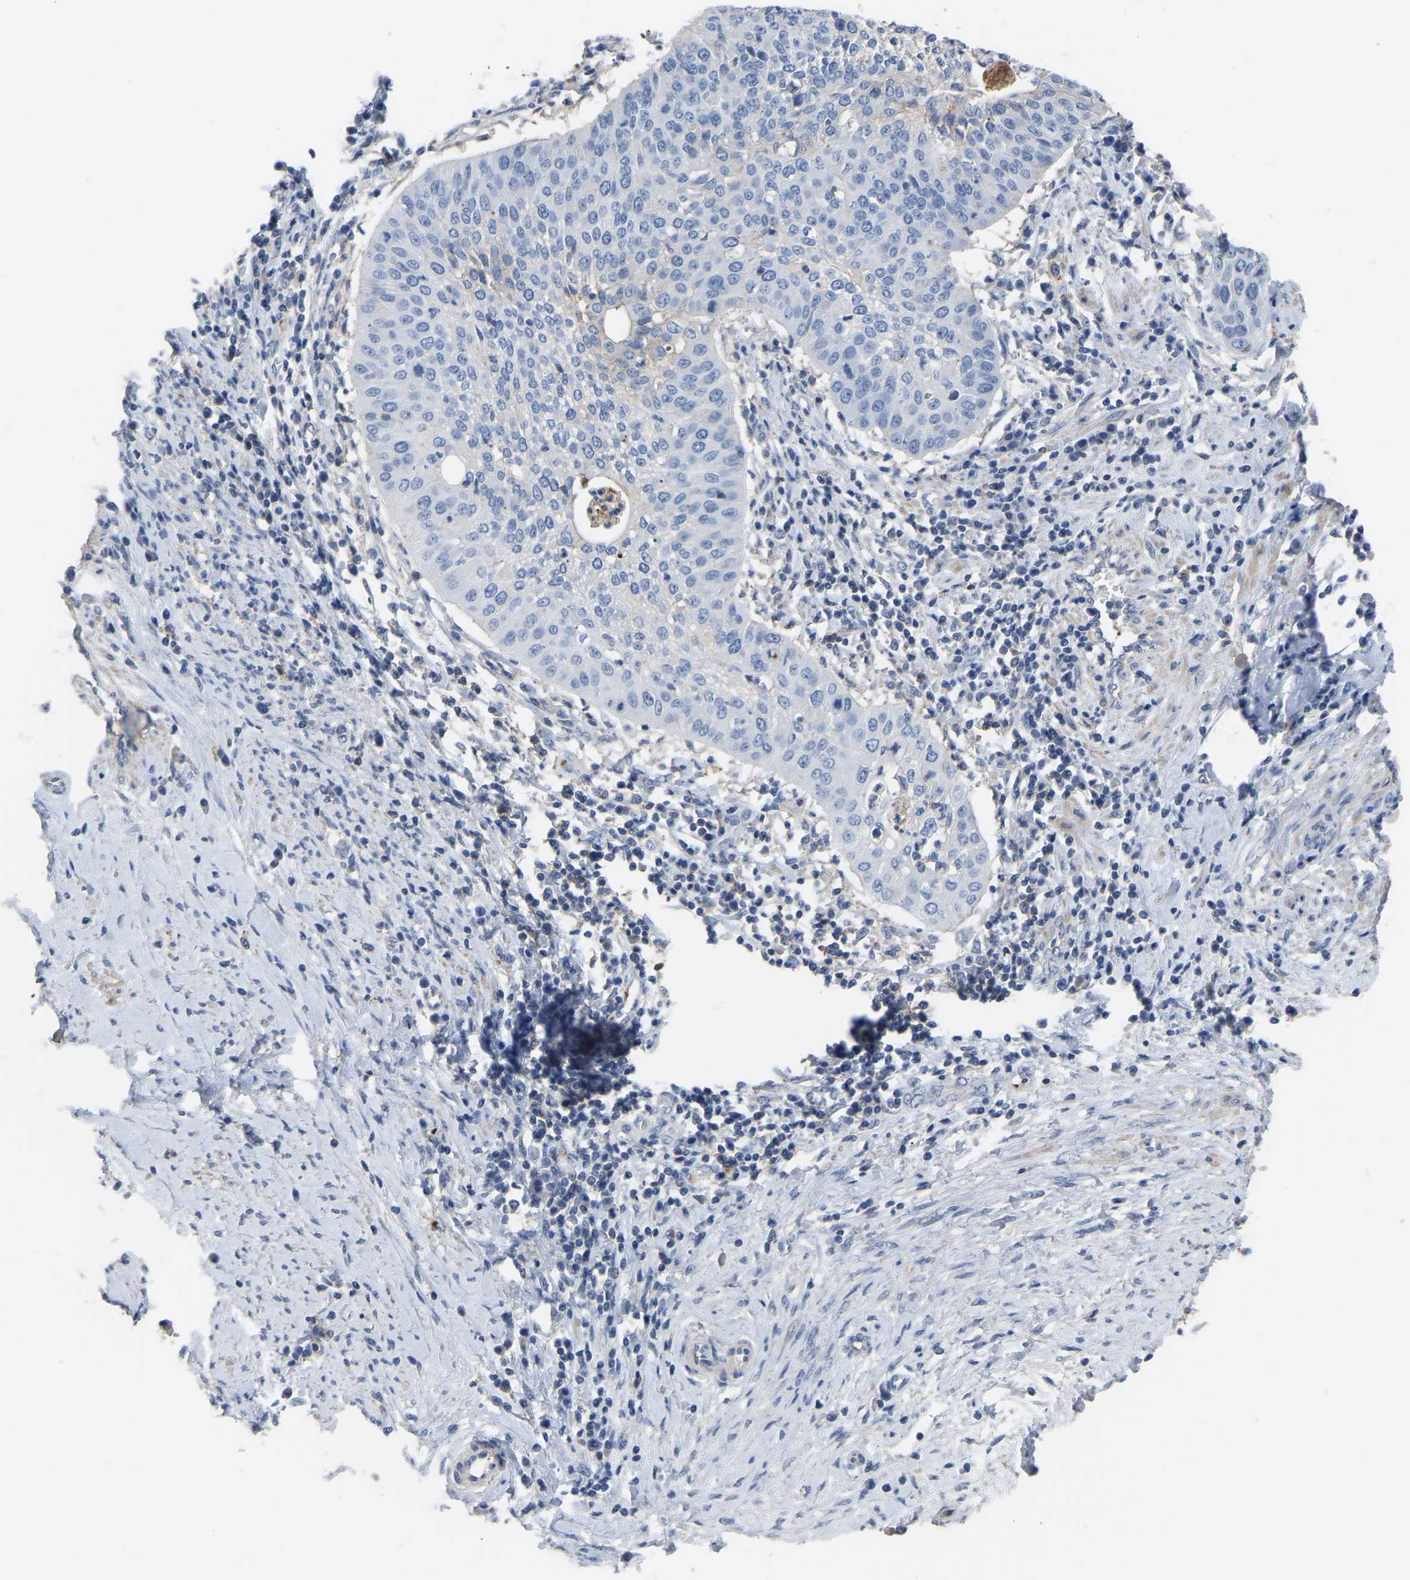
{"staining": {"intensity": "negative", "quantity": "none", "location": "none"}, "tissue": "cervical cancer", "cell_type": "Tumor cells", "image_type": "cancer", "snomed": [{"axis": "morphology", "description": "Normal tissue, NOS"}, {"axis": "morphology", "description": "Squamous cell carcinoma, NOS"}, {"axis": "topography", "description": "Cervix"}], "caption": "This micrograph is of squamous cell carcinoma (cervical) stained with immunohistochemistry (IHC) to label a protein in brown with the nuclei are counter-stained blue. There is no positivity in tumor cells.", "gene": "ZNF449", "patient": {"sex": "female", "age": 39}}